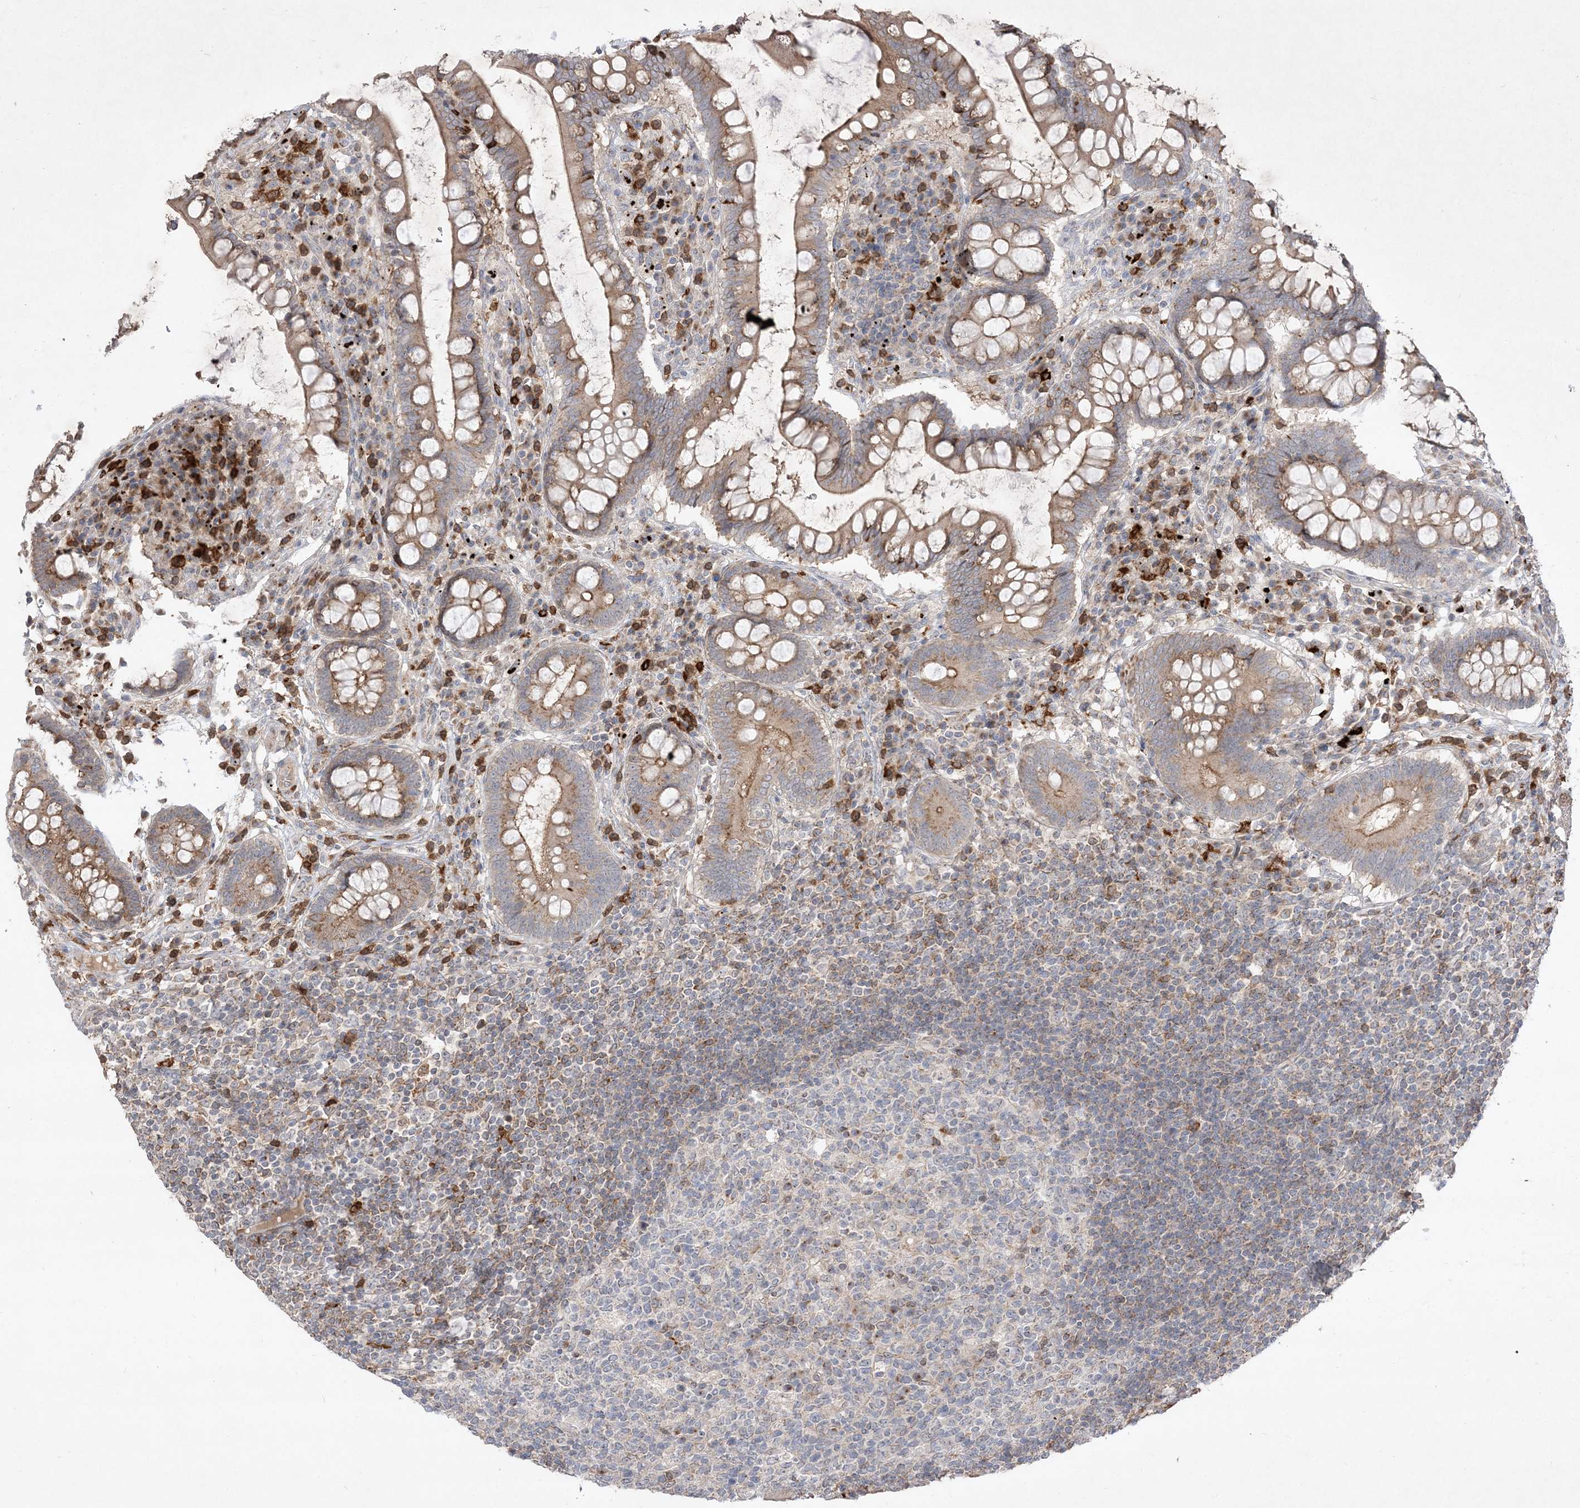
{"staining": {"intensity": "weak", "quantity": ">75%", "location": "cytoplasmic/membranous"}, "tissue": "colon", "cell_type": "Endothelial cells", "image_type": "normal", "snomed": [{"axis": "morphology", "description": "Normal tissue, NOS"}, {"axis": "topography", "description": "Colon"}], "caption": "Immunohistochemistry of unremarkable colon exhibits low levels of weak cytoplasmic/membranous staining in approximately >75% of endothelial cells.", "gene": "CLNK", "patient": {"sex": "female", "age": 79}}